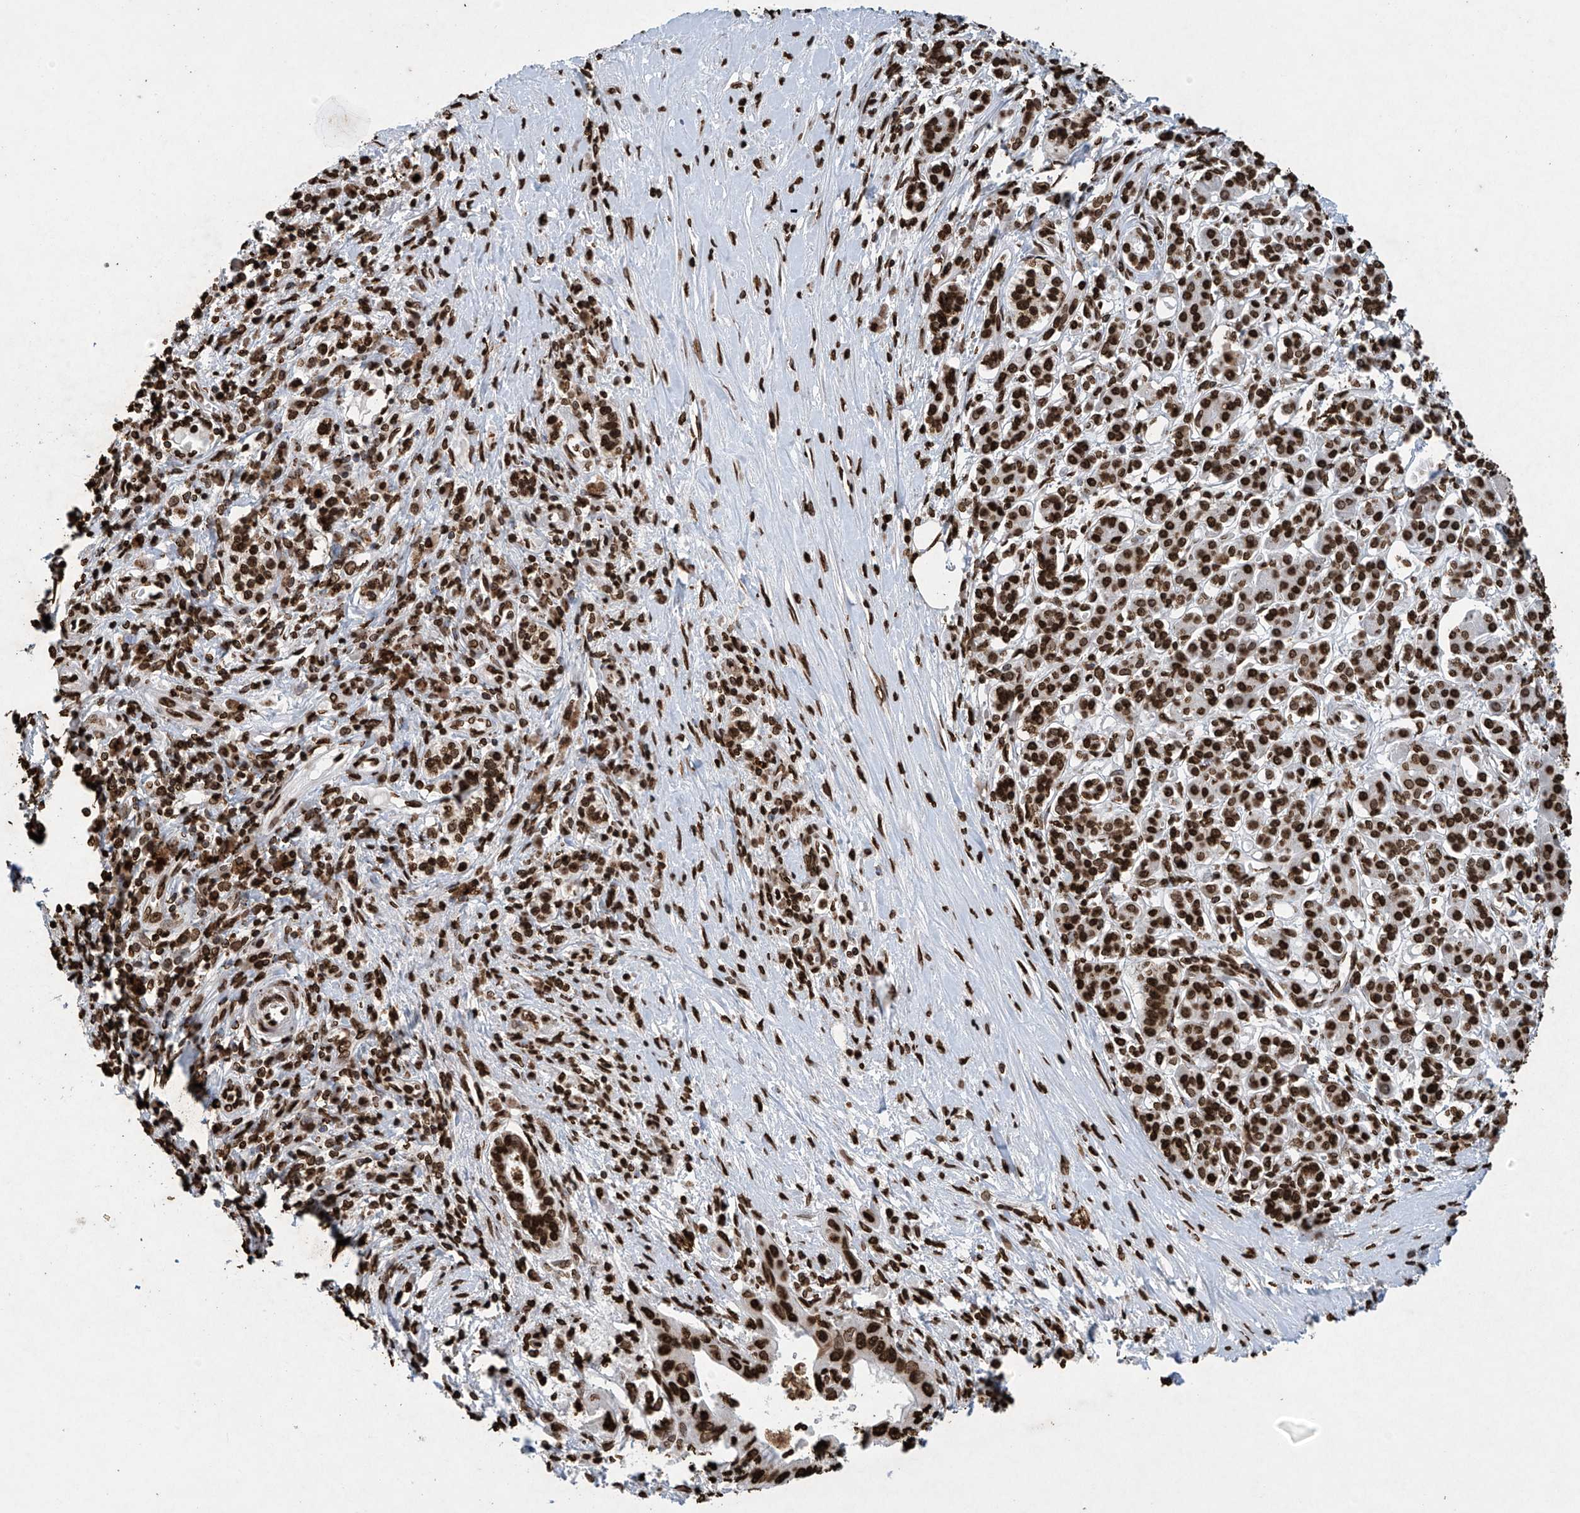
{"staining": {"intensity": "strong", "quantity": ">75%", "location": "nuclear"}, "tissue": "pancreatic cancer", "cell_type": "Tumor cells", "image_type": "cancer", "snomed": [{"axis": "morphology", "description": "Adenocarcinoma, NOS"}, {"axis": "topography", "description": "Pancreas"}], "caption": "Pancreatic adenocarcinoma stained for a protein (brown) demonstrates strong nuclear positive staining in approximately >75% of tumor cells.", "gene": "H3-3A", "patient": {"sex": "female", "age": 73}}